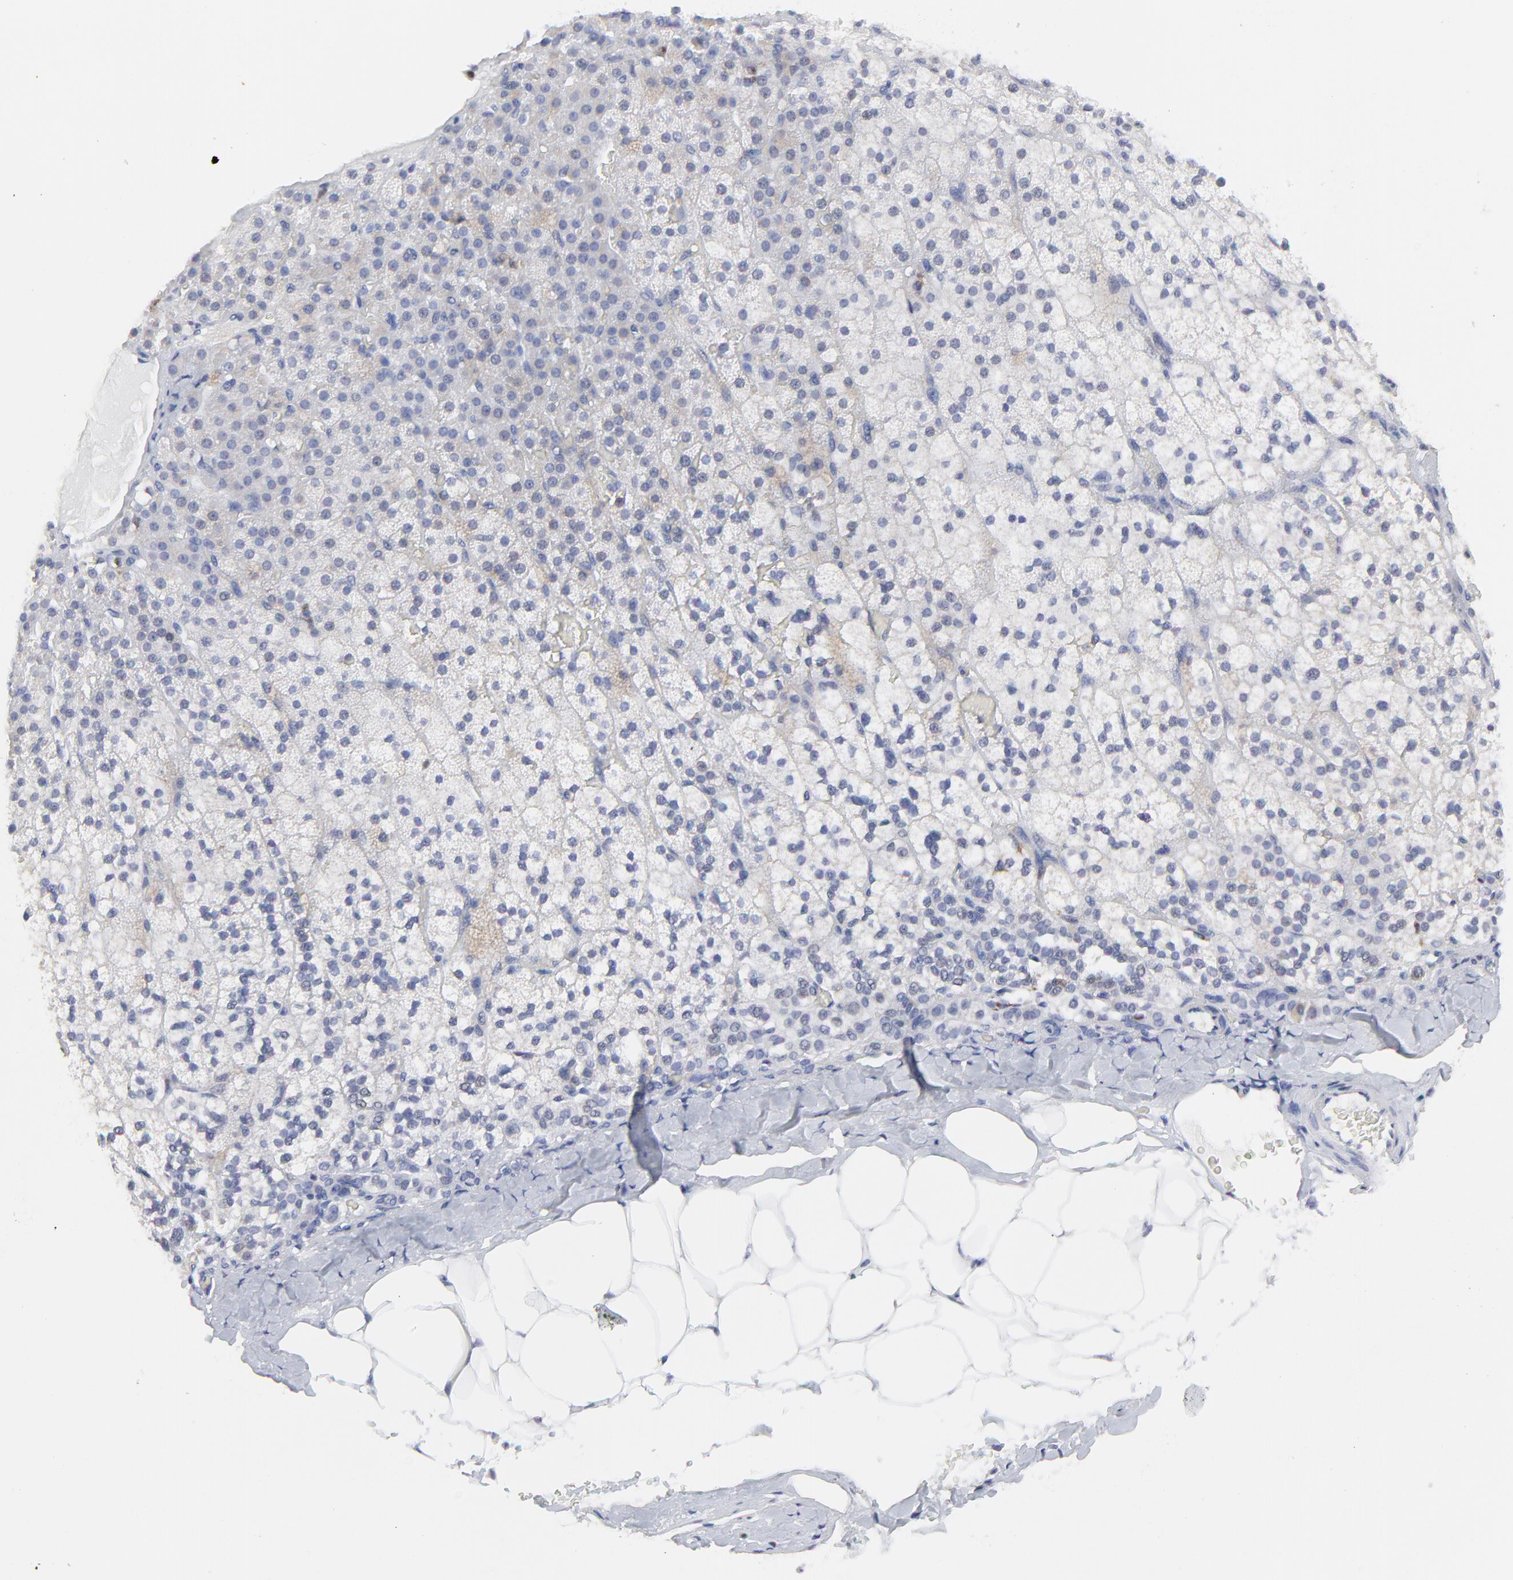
{"staining": {"intensity": "weak", "quantity": "<25%", "location": "cytoplasmic/membranous"}, "tissue": "adrenal gland", "cell_type": "Glandular cells", "image_type": "normal", "snomed": [{"axis": "morphology", "description": "Normal tissue, NOS"}, {"axis": "topography", "description": "Adrenal gland"}], "caption": "IHC of unremarkable human adrenal gland exhibits no staining in glandular cells.", "gene": "NCAPH", "patient": {"sex": "male", "age": 35}}